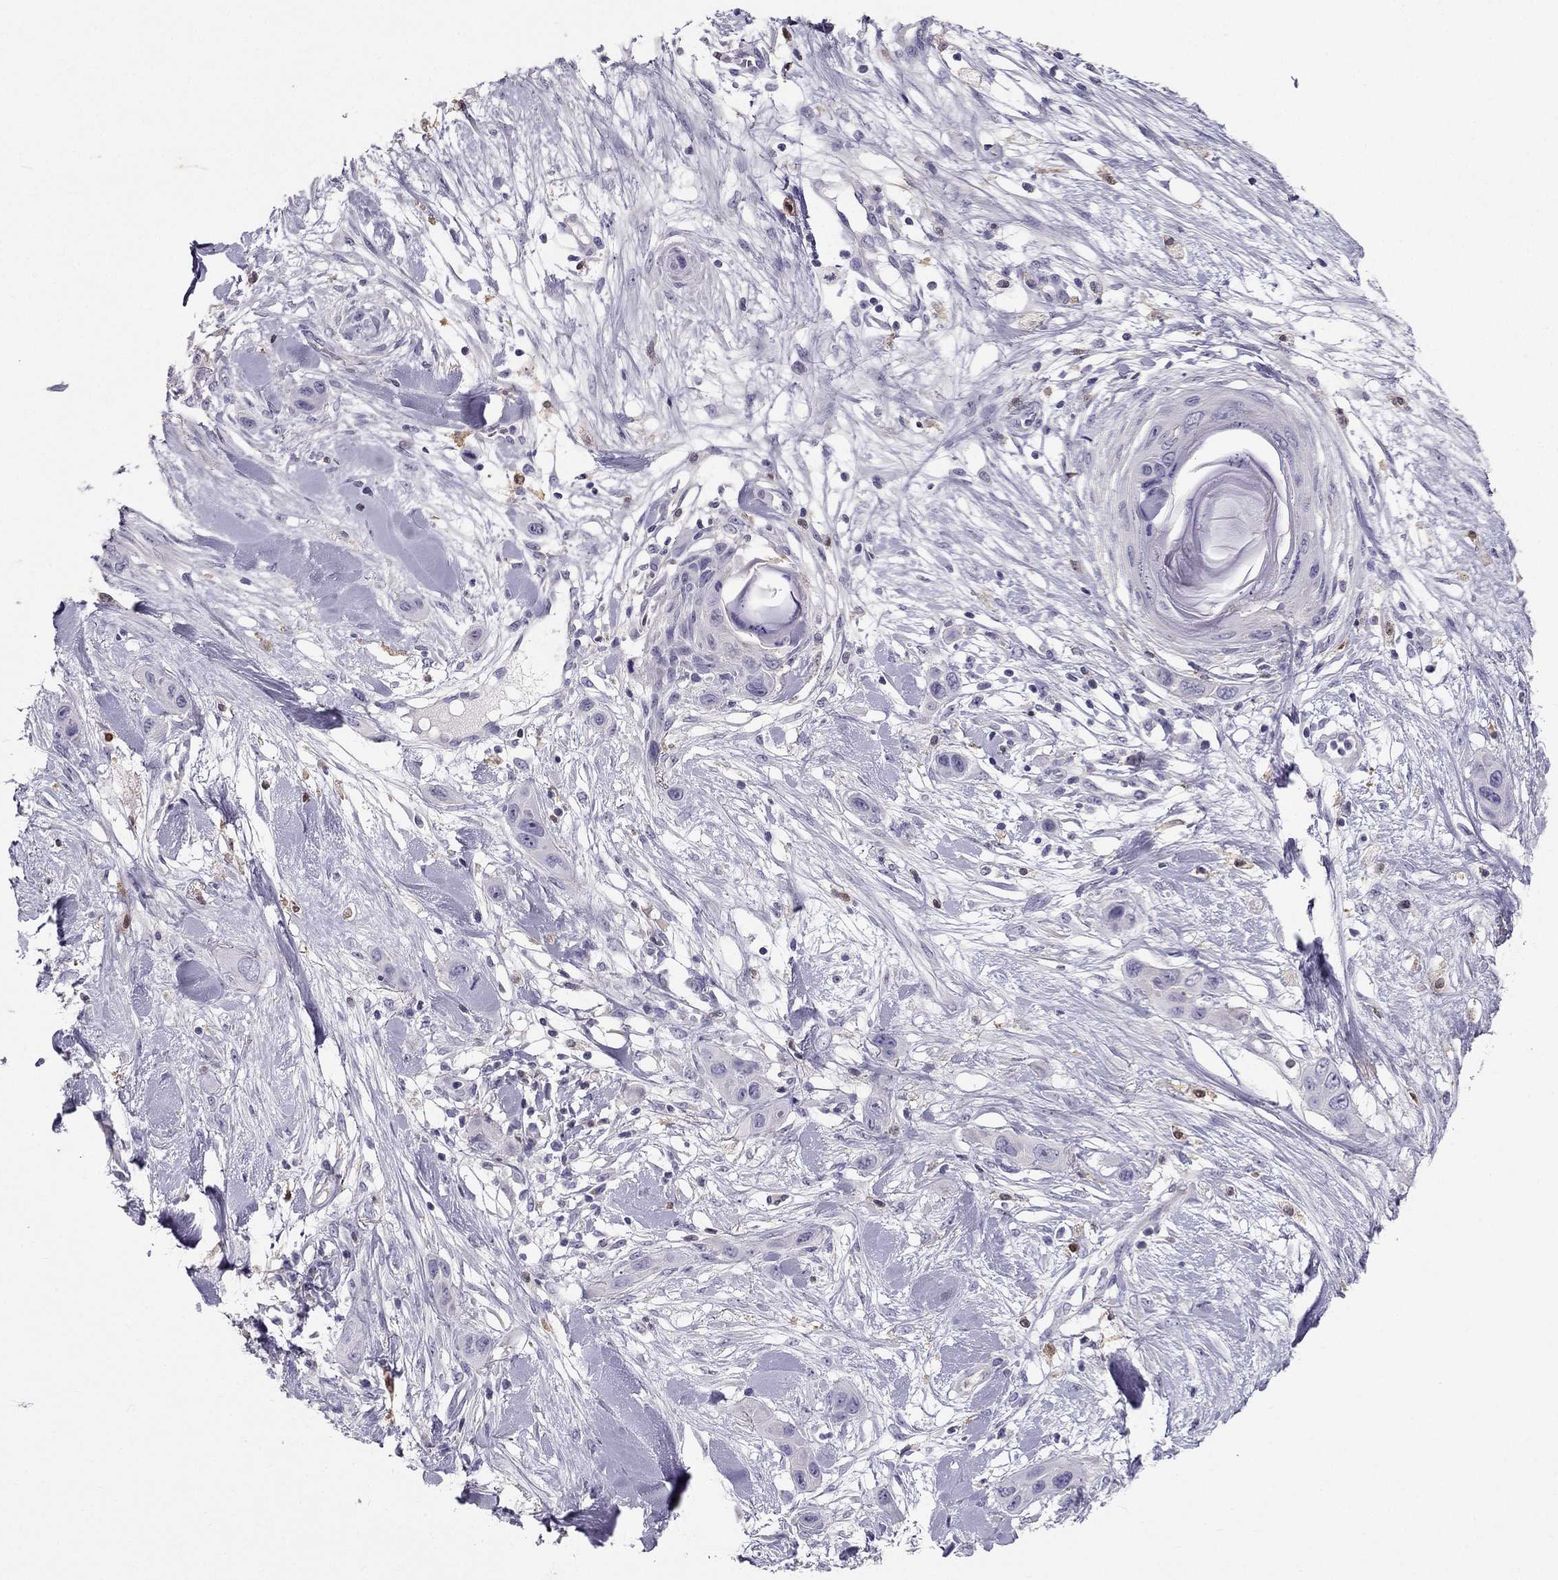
{"staining": {"intensity": "negative", "quantity": "none", "location": "none"}, "tissue": "skin cancer", "cell_type": "Tumor cells", "image_type": "cancer", "snomed": [{"axis": "morphology", "description": "Squamous cell carcinoma, NOS"}, {"axis": "topography", "description": "Skin"}], "caption": "DAB (3,3'-diaminobenzidine) immunohistochemical staining of skin squamous cell carcinoma shows no significant expression in tumor cells. The staining is performed using DAB brown chromogen with nuclei counter-stained in using hematoxylin.", "gene": "LMTK3", "patient": {"sex": "male", "age": 79}}